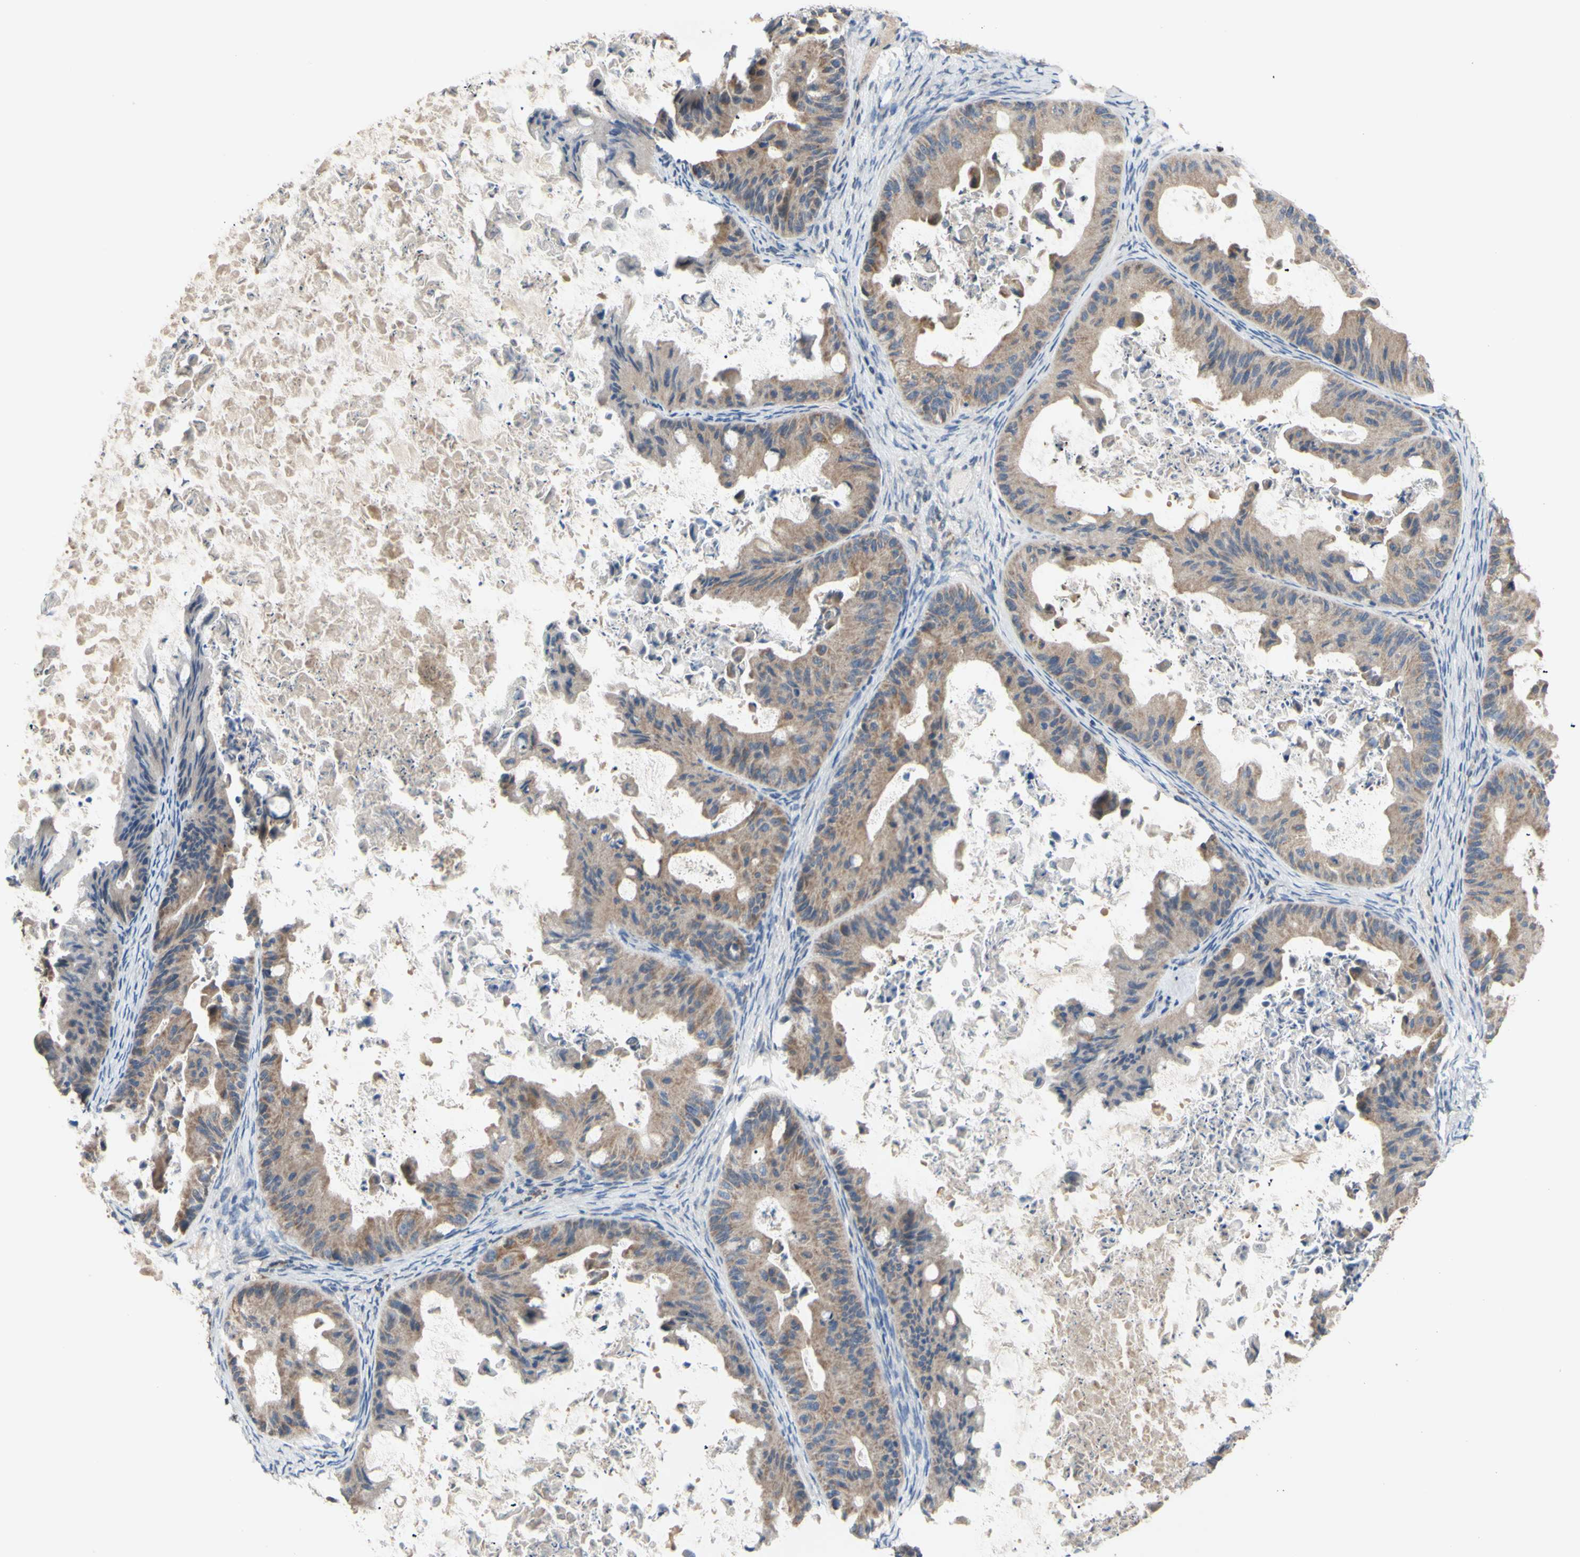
{"staining": {"intensity": "moderate", "quantity": ">75%", "location": "cytoplasmic/membranous"}, "tissue": "ovarian cancer", "cell_type": "Tumor cells", "image_type": "cancer", "snomed": [{"axis": "morphology", "description": "Cystadenocarcinoma, mucinous, NOS"}, {"axis": "topography", "description": "Ovary"}], "caption": "Human mucinous cystadenocarcinoma (ovarian) stained for a protein (brown) exhibits moderate cytoplasmic/membranous positive positivity in approximately >75% of tumor cells.", "gene": "SP4", "patient": {"sex": "female", "age": 37}}